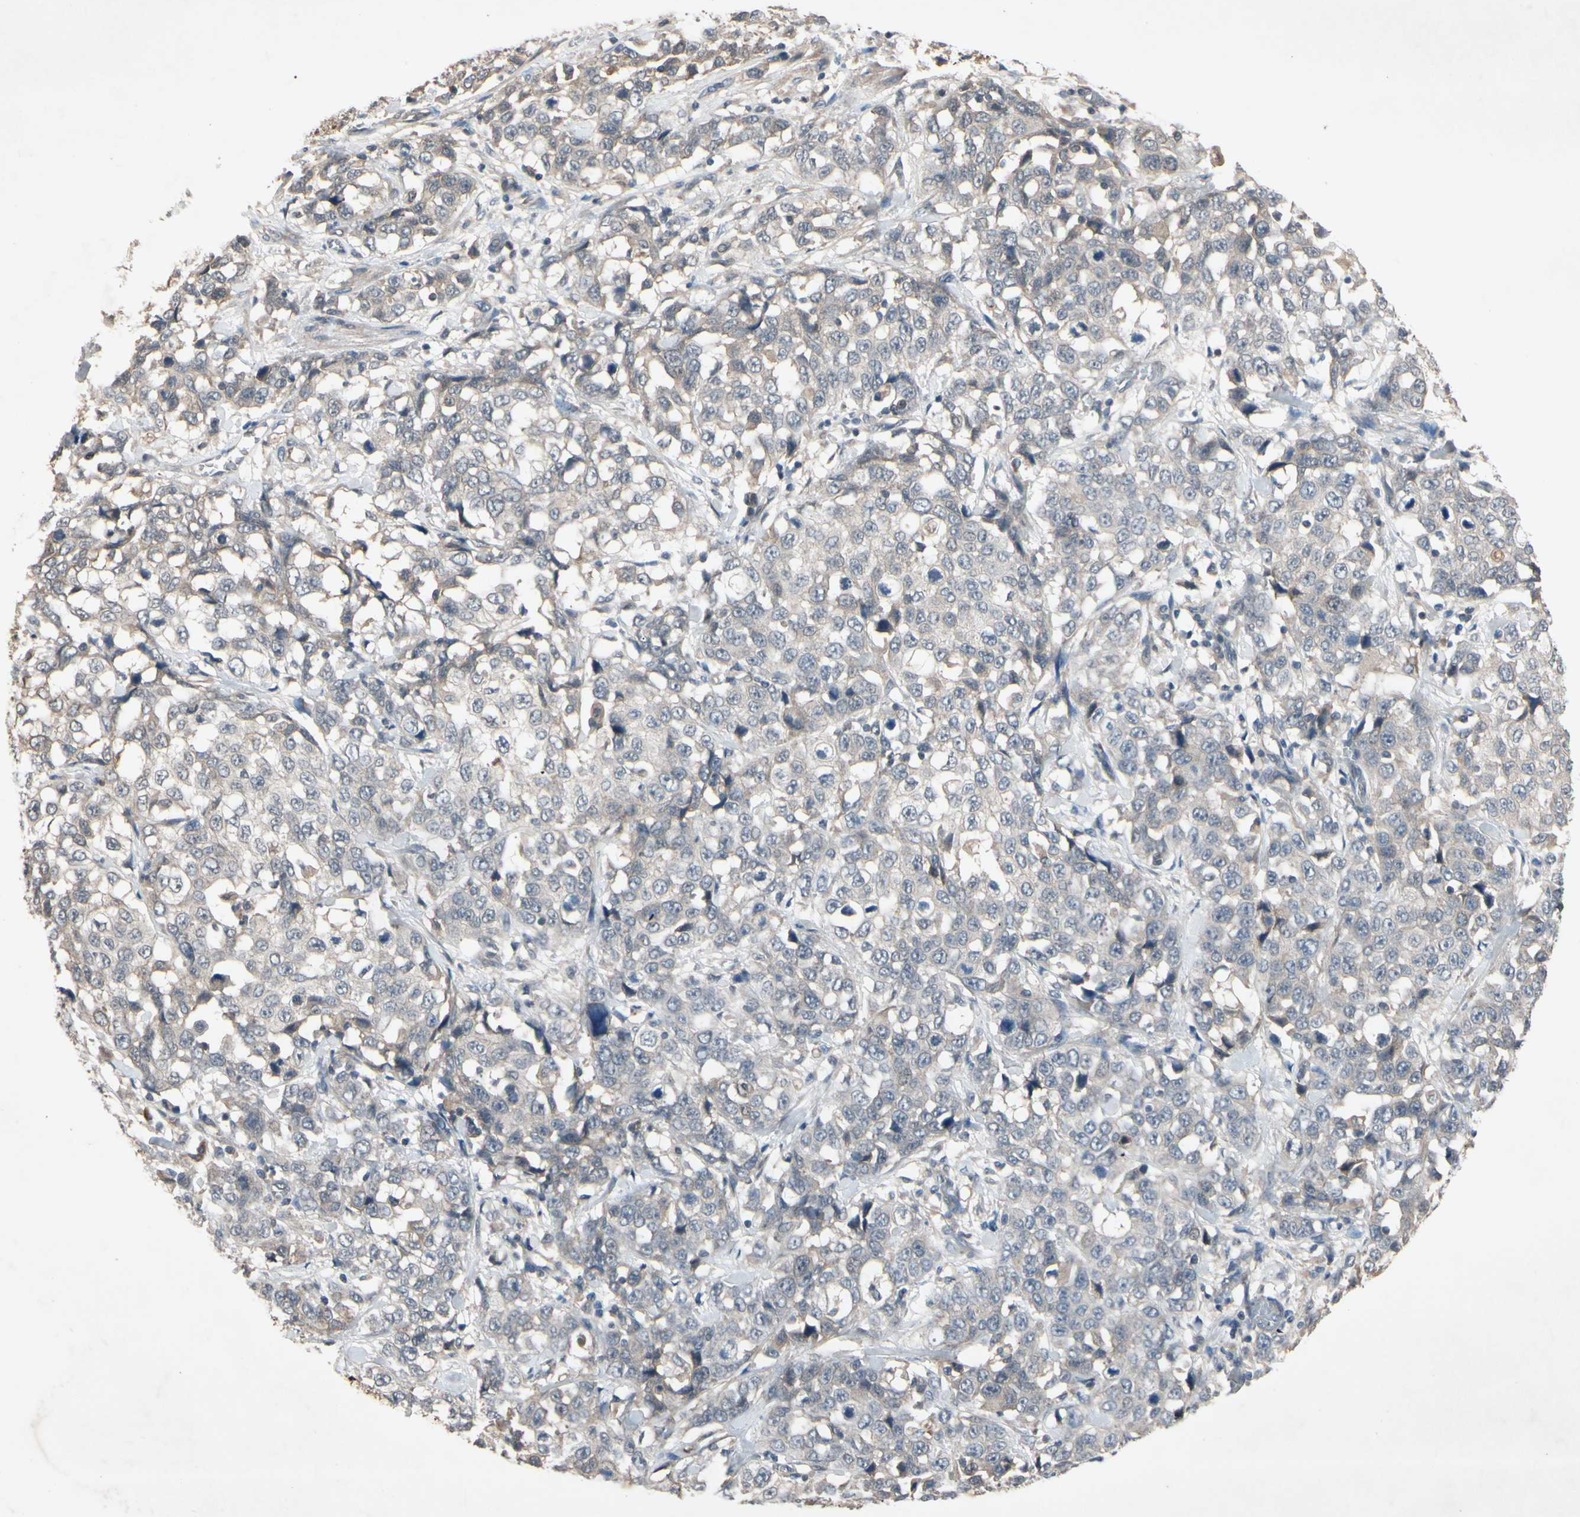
{"staining": {"intensity": "weak", "quantity": ">75%", "location": "cytoplasmic/membranous"}, "tissue": "stomach cancer", "cell_type": "Tumor cells", "image_type": "cancer", "snomed": [{"axis": "morphology", "description": "Normal tissue, NOS"}, {"axis": "morphology", "description": "Adenocarcinoma, NOS"}, {"axis": "topography", "description": "Stomach"}], "caption": "Protein expression analysis of human stomach adenocarcinoma reveals weak cytoplasmic/membranous expression in about >75% of tumor cells. (Brightfield microscopy of DAB IHC at high magnification).", "gene": "NSF", "patient": {"sex": "male", "age": 48}}